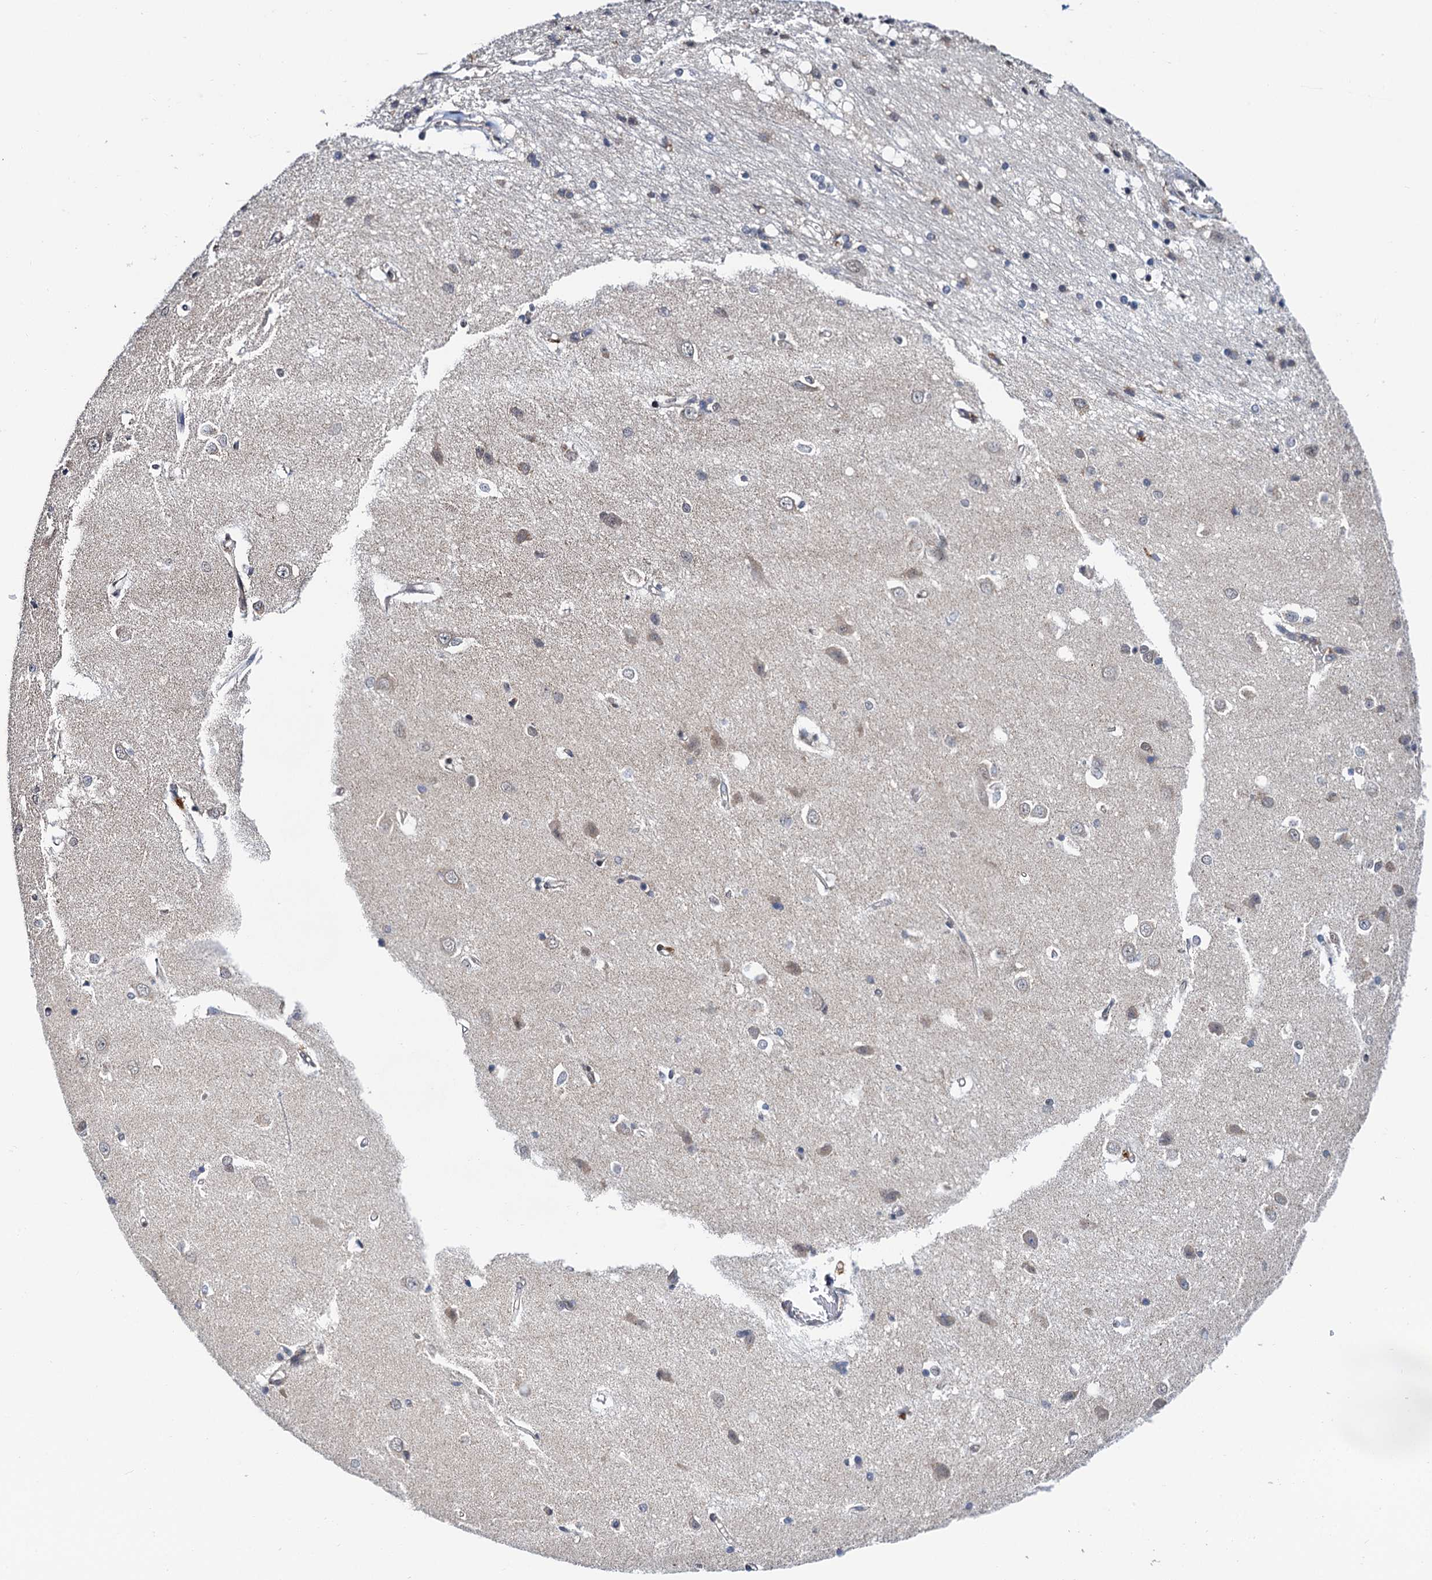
{"staining": {"intensity": "weak", "quantity": "<25%", "location": "cytoplasmic/membranous"}, "tissue": "caudate", "cell_type": "Glial cells", "image_type": "normal", "snomed": [{"axis": "morphology", "description": "Normal tissue, NOS"}, {"axis": "topography", "description": "Lateral ventricle wall"}], "caption": "Immunohistochemistry (IHC) of unremarkable caudate displays no expression in glial cells.", "gene": "CMPK2", "patient": {"sex": "male", "age": 37}}